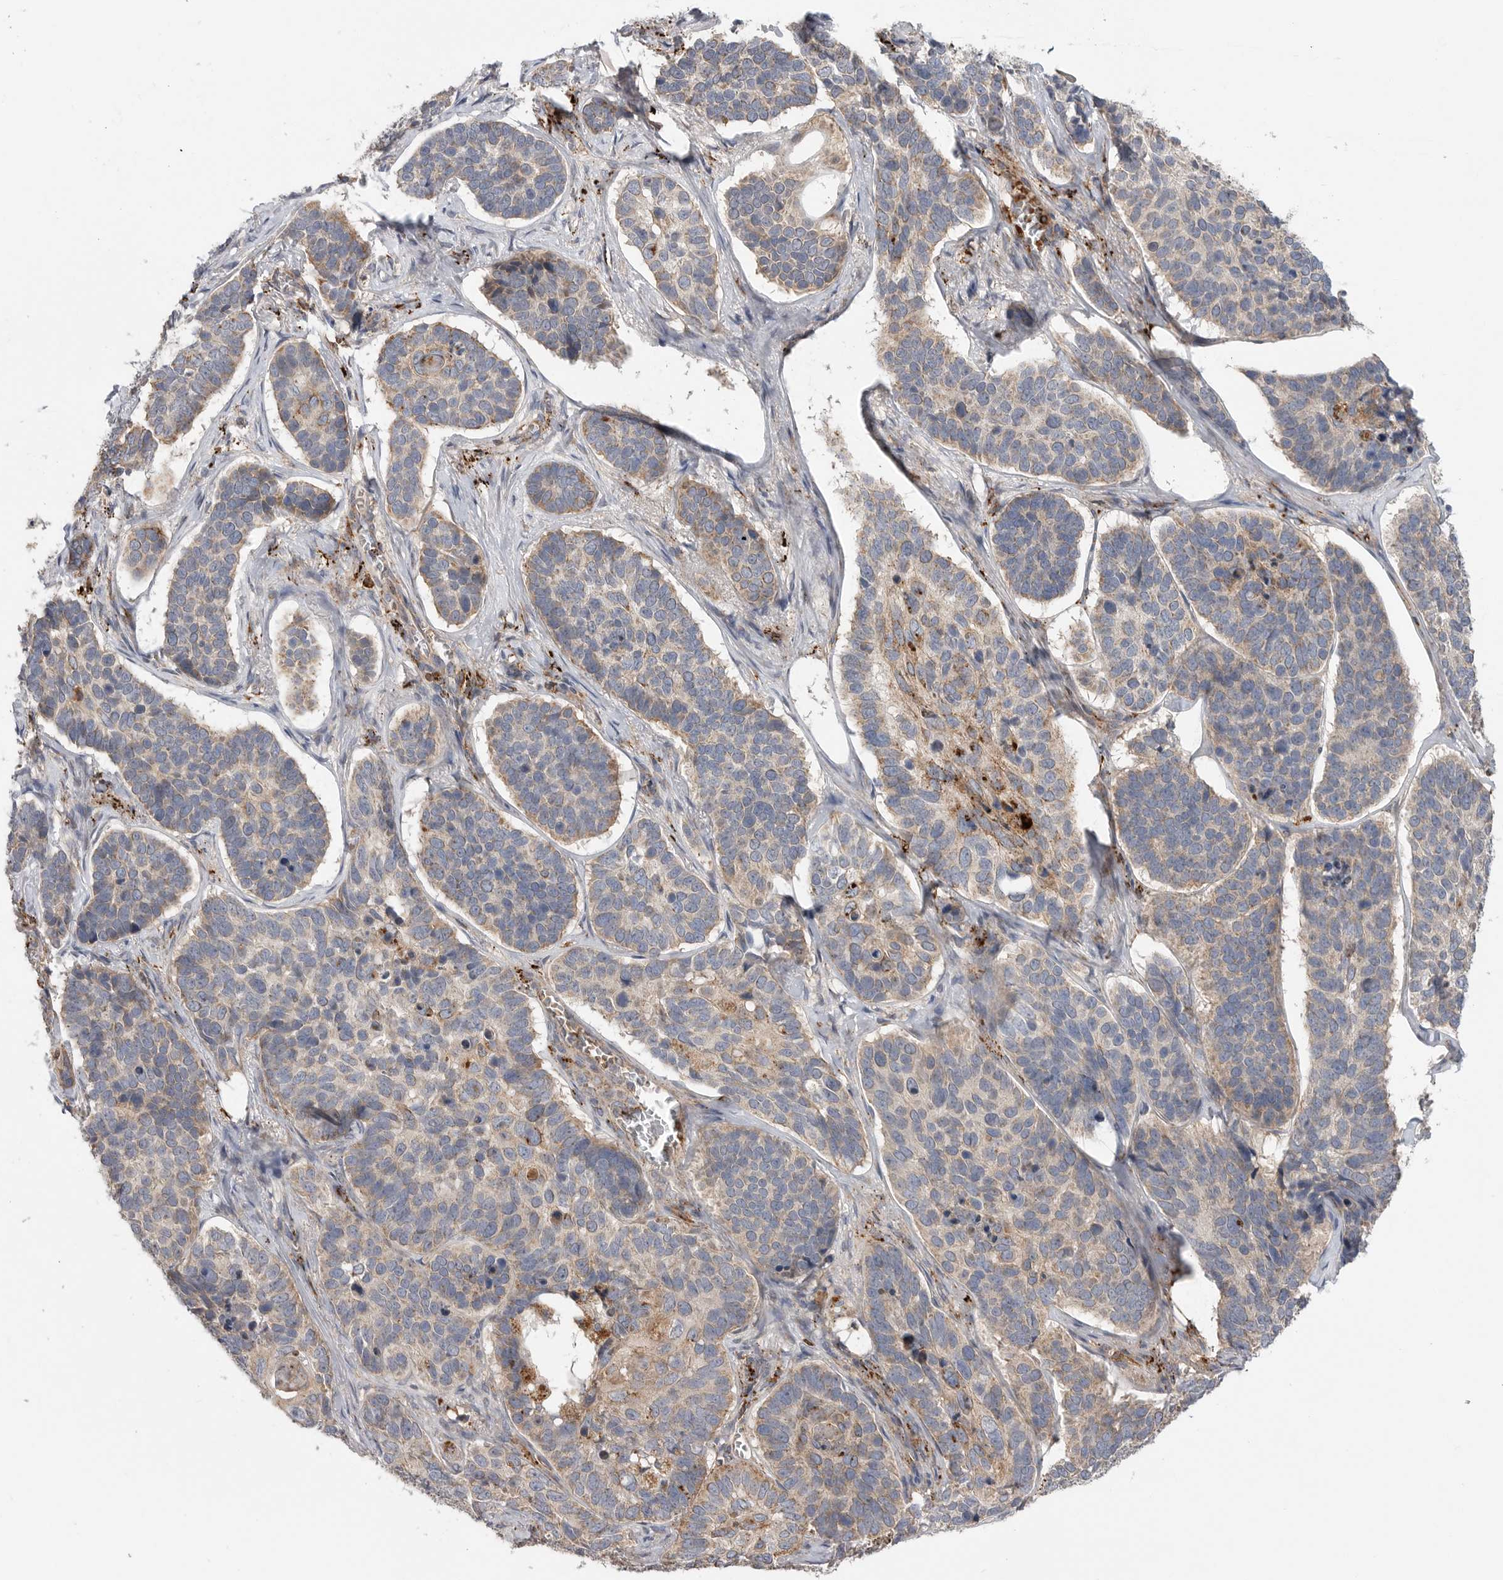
{"staining": {"intensity": "weak", "quantity": "25%-75%", "location": "cytoplasmic/membranous"}, "tissue": "skin cancer", "cell_type": "Tumor cells", "image_type": "cancer", "snomed": [{"axis": "morphology", "description": "Basal cell carcinoma"}, {"axis": "topography", "description": "Skin"}], "caption": "DAB immunohistochemical staining of skin cancer (basal cell carcinoma) demonstrates weak cytoplasmic/membranous protein staining in approximately 25%-75% of tumor cells.", "gene": "GALNS", "patient": {"sex": "male", "age": 62}}